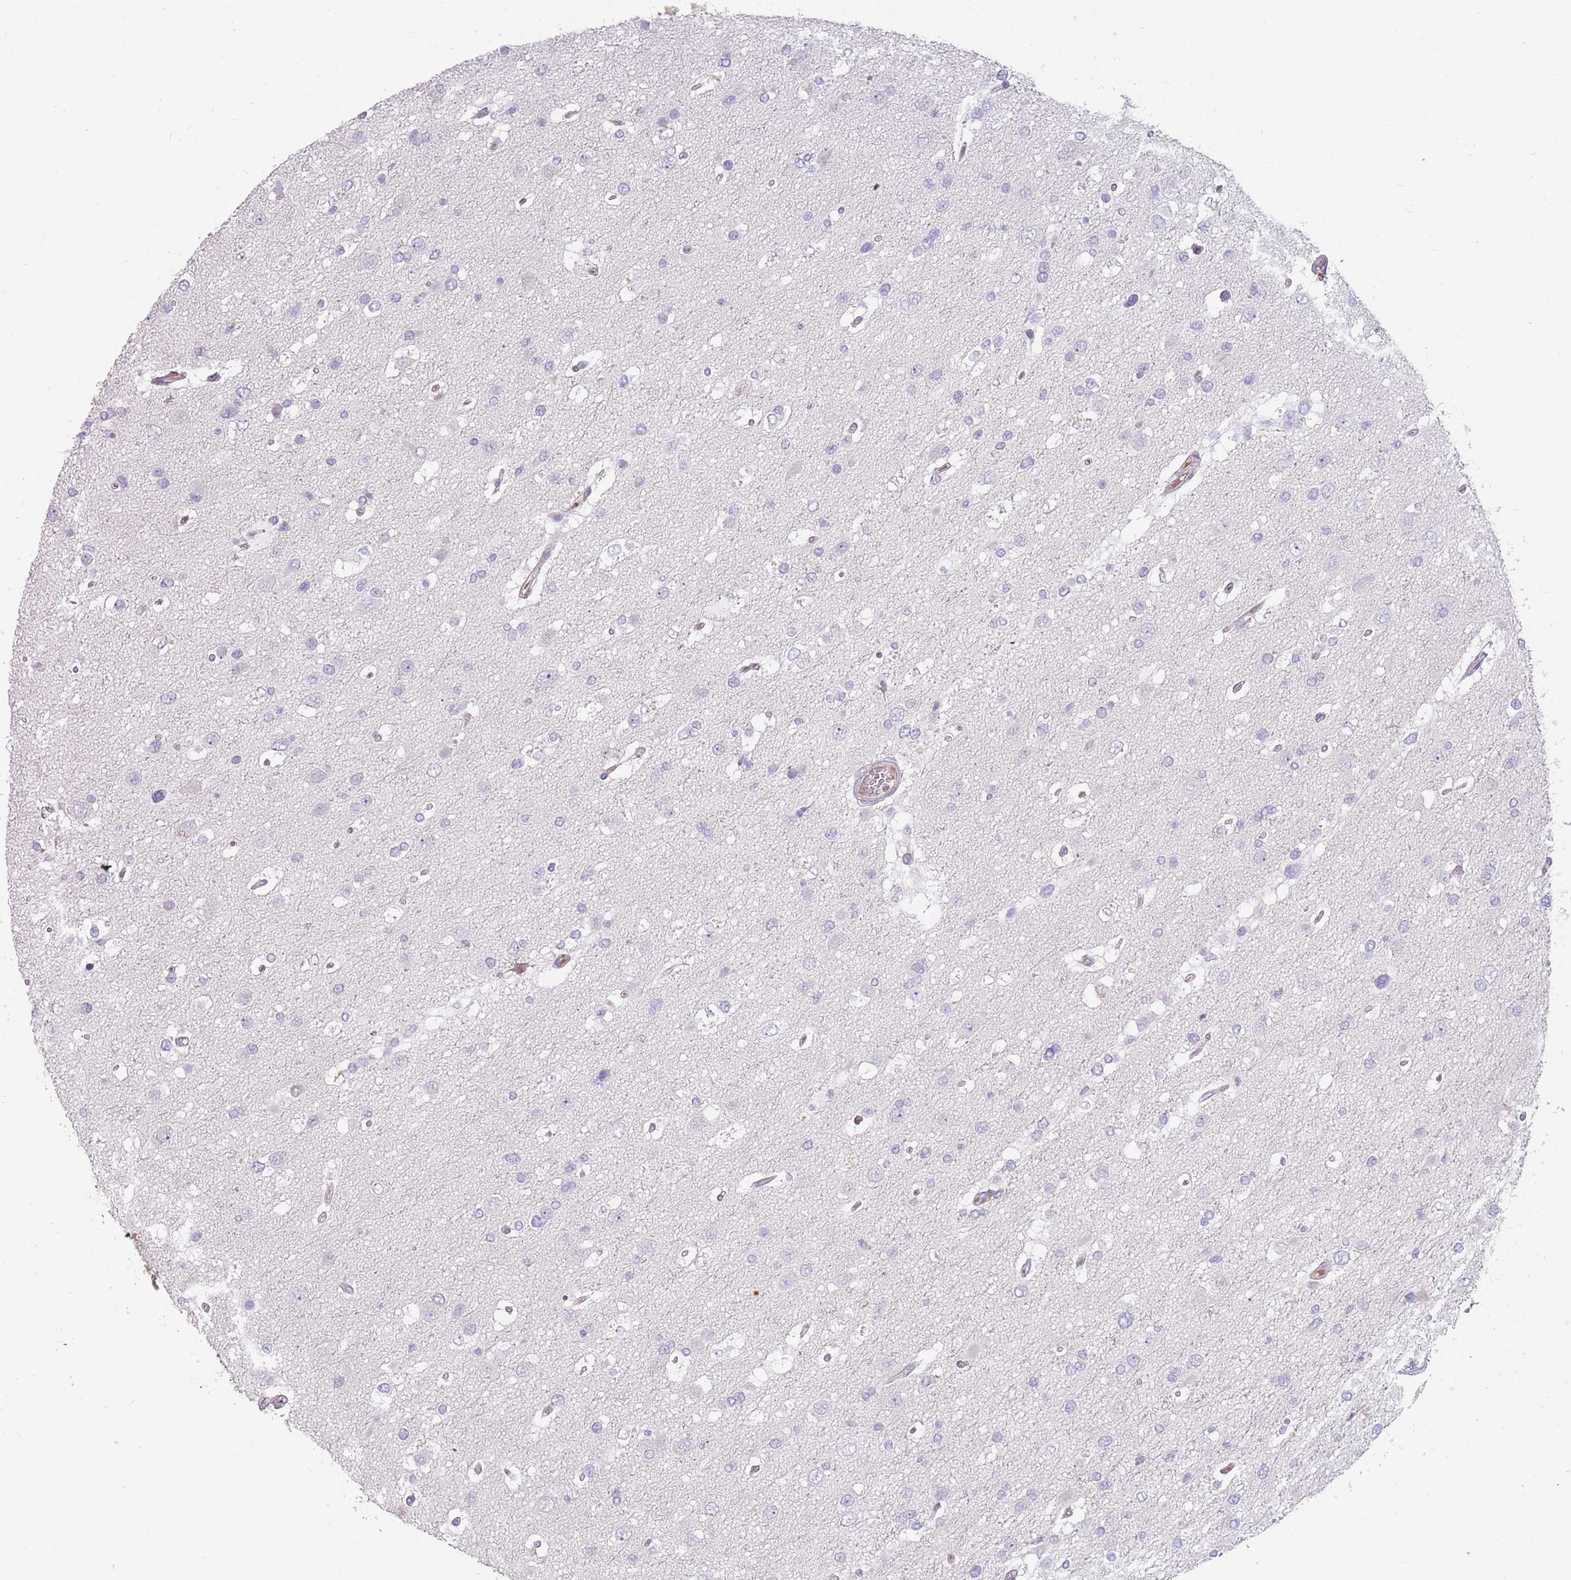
{"staining": {"intensity": "negative", "quantity": "none", "location": "none"}, "tissue": "glioma", "cell_type": "Tumor cells", "image_type": "cancer", "snomed": [{"axis": "morphology", "description": "Glioma, malignant, High grade"}, {"axis": "topography", "description": "Brain"}], "caption": "There is no significant staining in tumor cells of malignant high-grade glioma.", "gene": "DDX4", "patient": {"sex": "male", "age": 53}}